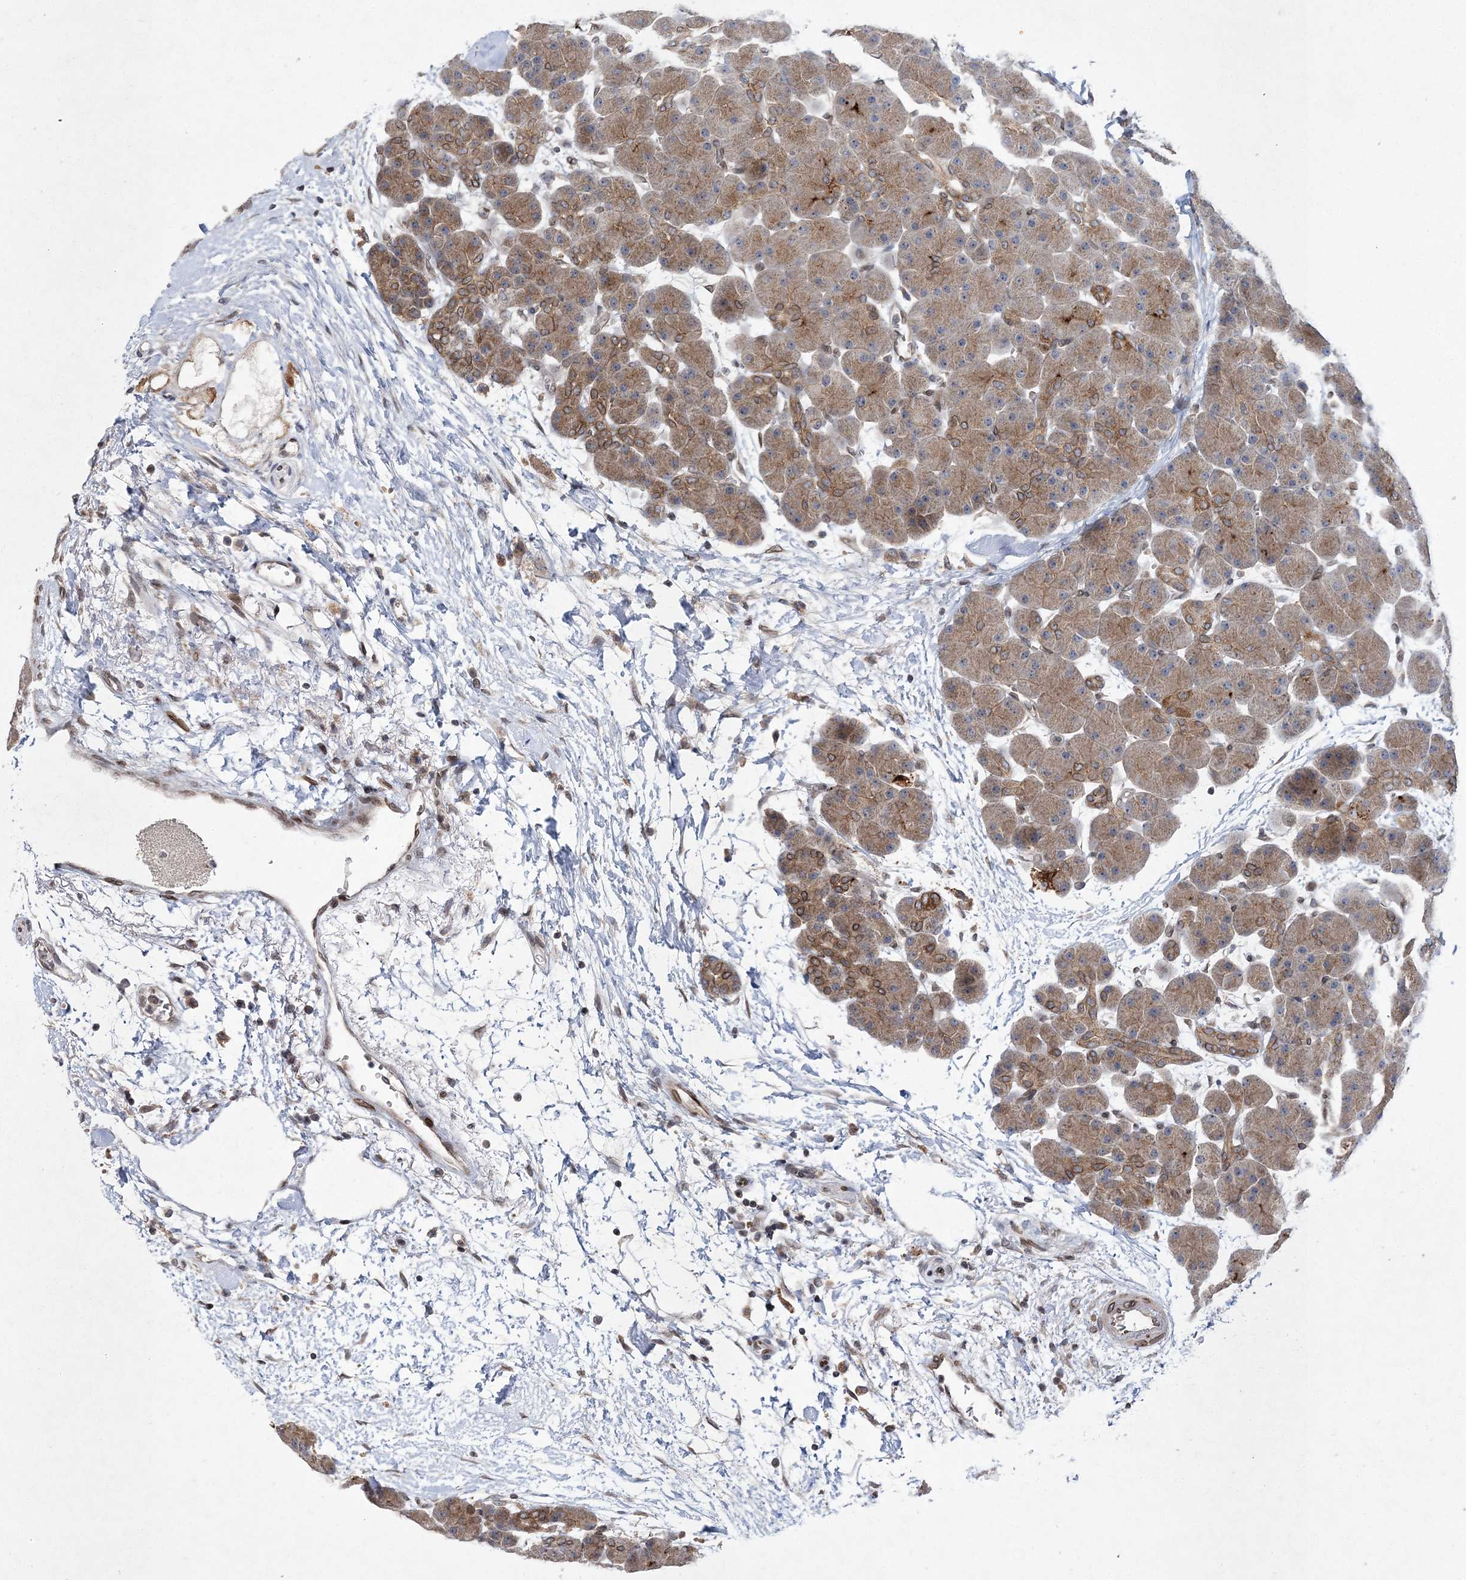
{"staining": {"intensity": "moderate", "quantity": ">75%", "location": "cytoplasmic/membranous"}, "tissue": "pancreas", "cell_type": "Exocrine glandular cells", "image_type": "normal", "snomed": [{"axis": "morphology", "description": "Normal tissue, NOS"}, {"axis": "topography", "description": "Pancreas"}], "caption": "Immunohistochemistry image of unremarkable pancreas stained for a protein (brown), which exhibits medium levels of moderate cytoplasmic/membranous positivity in approximately >75% of exocrine glandular cells.", "gene": "DNAJC27", "patient": {"sex": "male", "age": 66}}